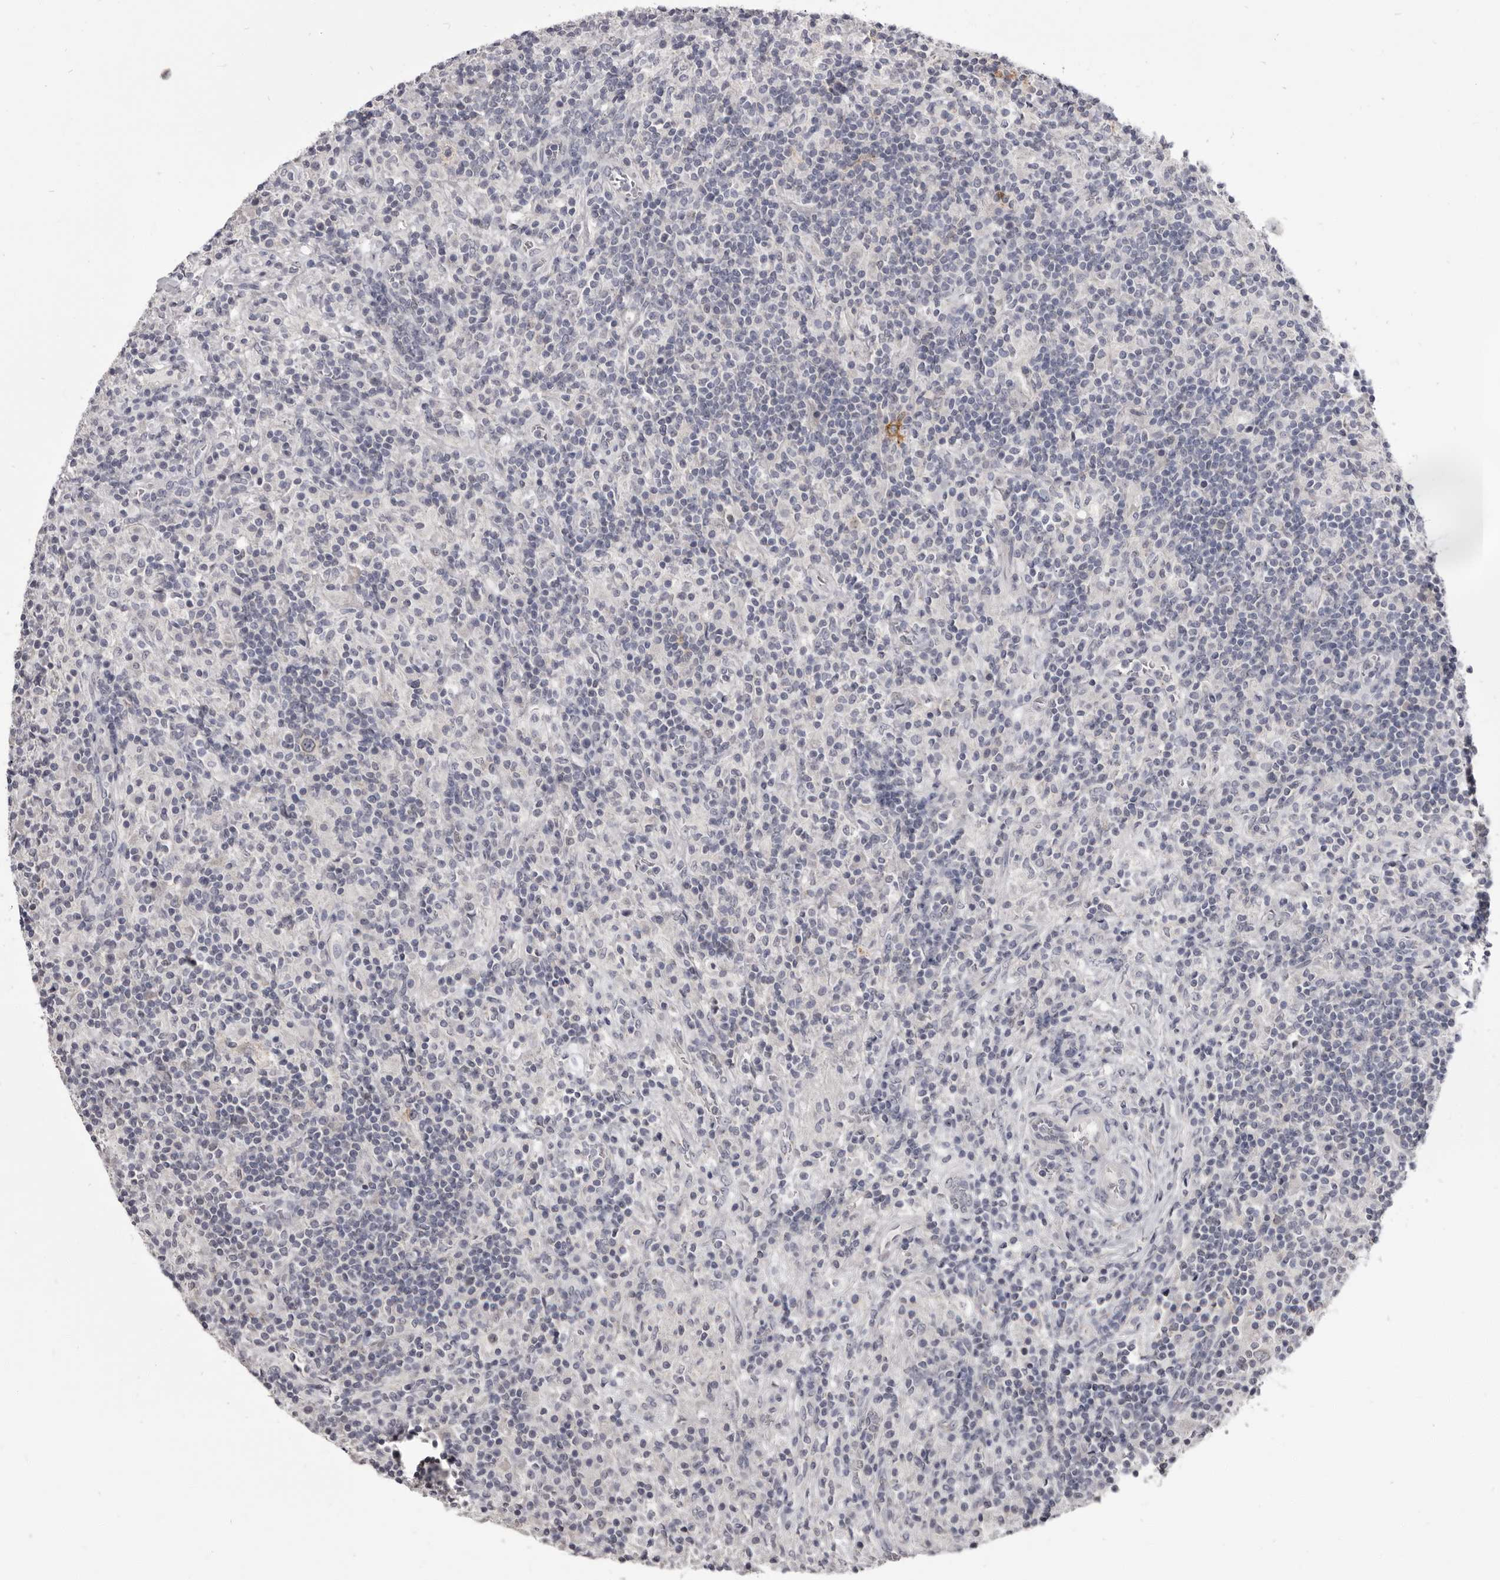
{"staining": {"intensity": "negative", "quantity": "none", "location": "none"}, "tissue": "lymphoma", "cell_type": "Tumor cells", "image_type": "cancer", "snomed": [{"axis": "morphology", "description": "Hodgkin's disease, NOS"}, {"axis": "topography", "description": "Lymph node"}], "caption": "High magnification brightfield microscopy of Hodgkin's disease stained with DAB (brown) and counterstained with hematoxylin (blue): tumor cells show no significant expression.", "gene": "CGN", "patient": {"sex": "male", "age": 70}}